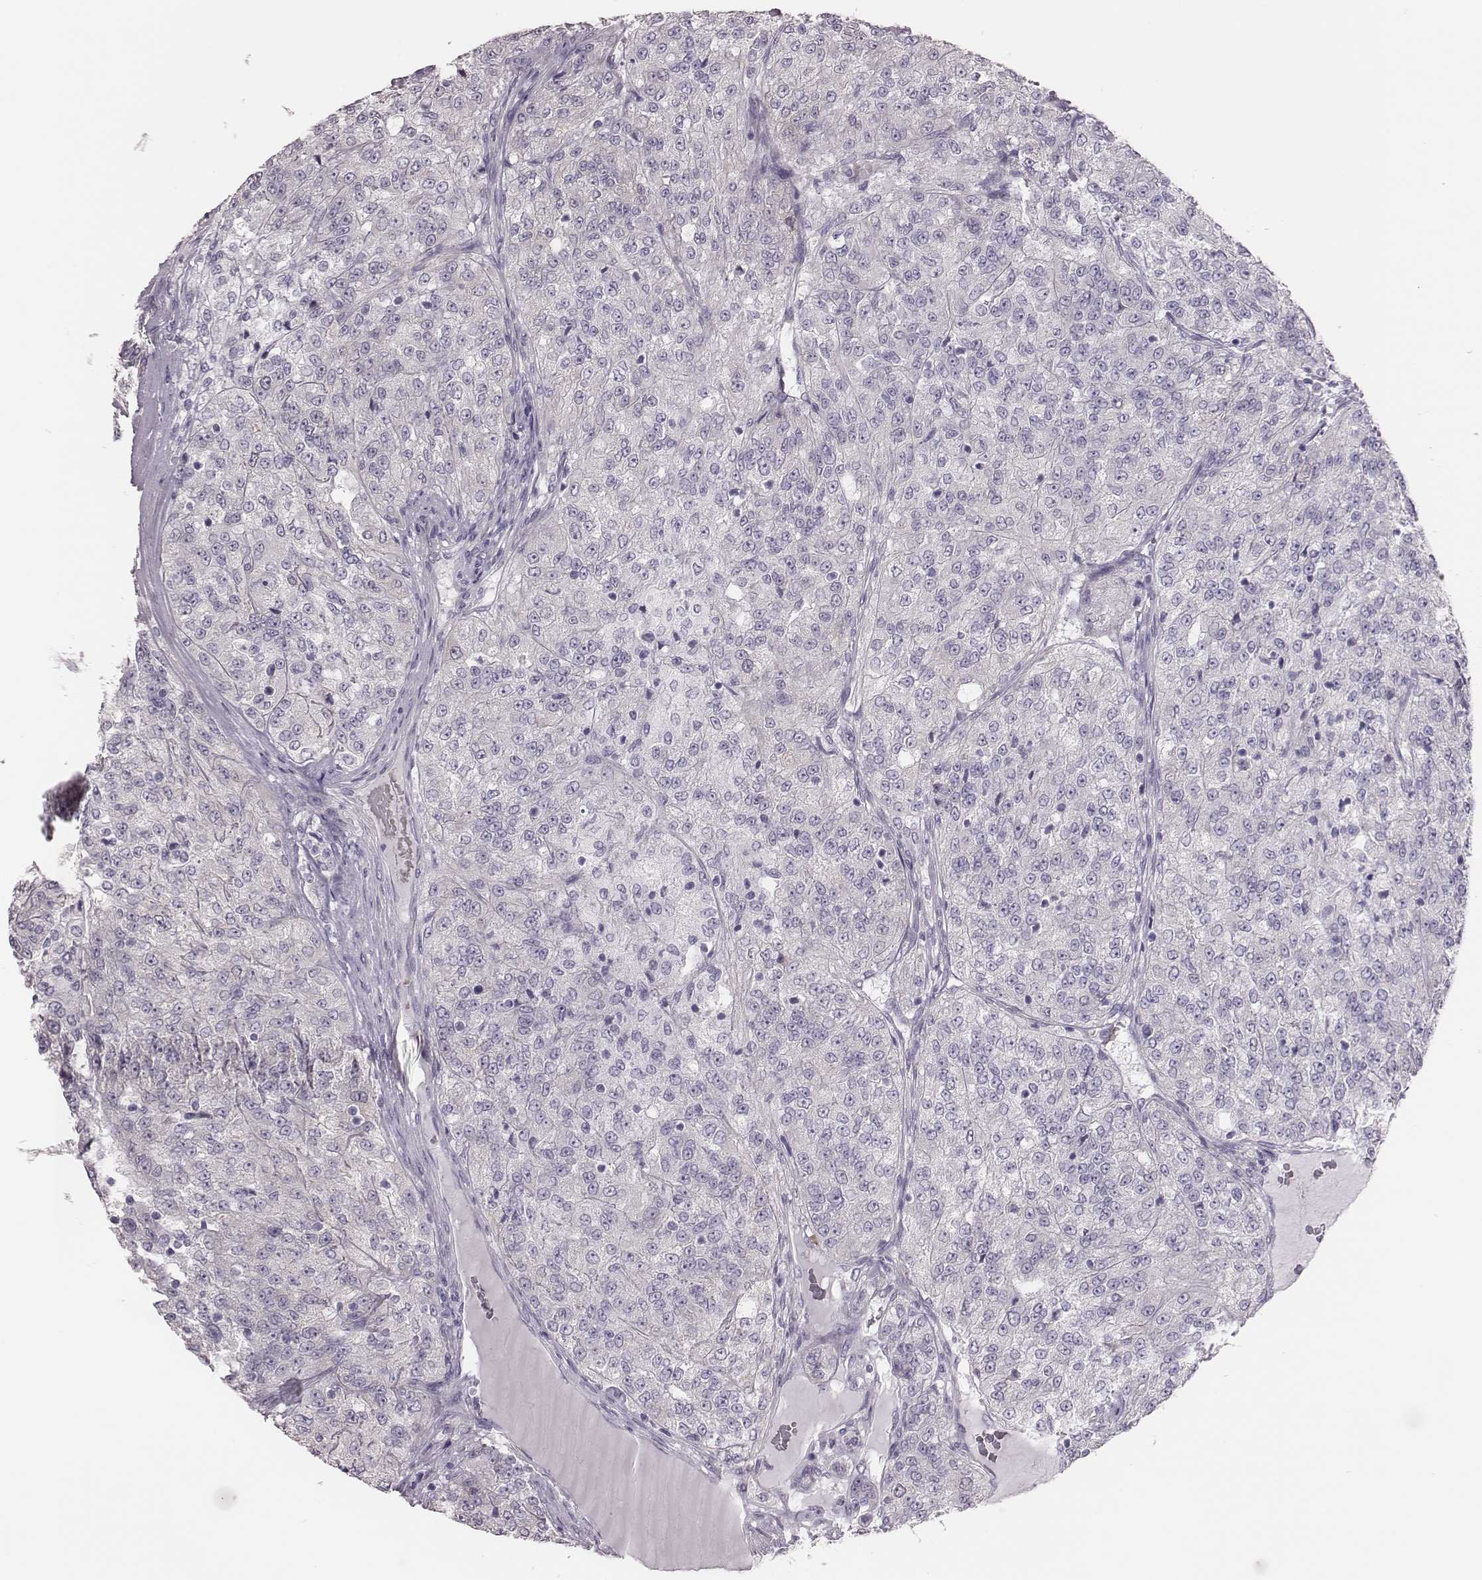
{"staining": {"intensity": "weak", "quantity": "<25%", "location": "cytoplasmic/membranous,nuclear"}, "tissue": "renal cancer", "cell_type": "Tumor cells", "image_type": "cancer", "snomed": [{"axis": "morphology", "description": "Adenocarcinoma, NOS"}, {"axis": "topography", "description": "Kidney"}], "caption": "The immunohistochemistry micrograph has no significant expression in tumor cells of renal cancer tissue.", "gene": "PBK", "patient": {"sex": "female", "age": 63}}